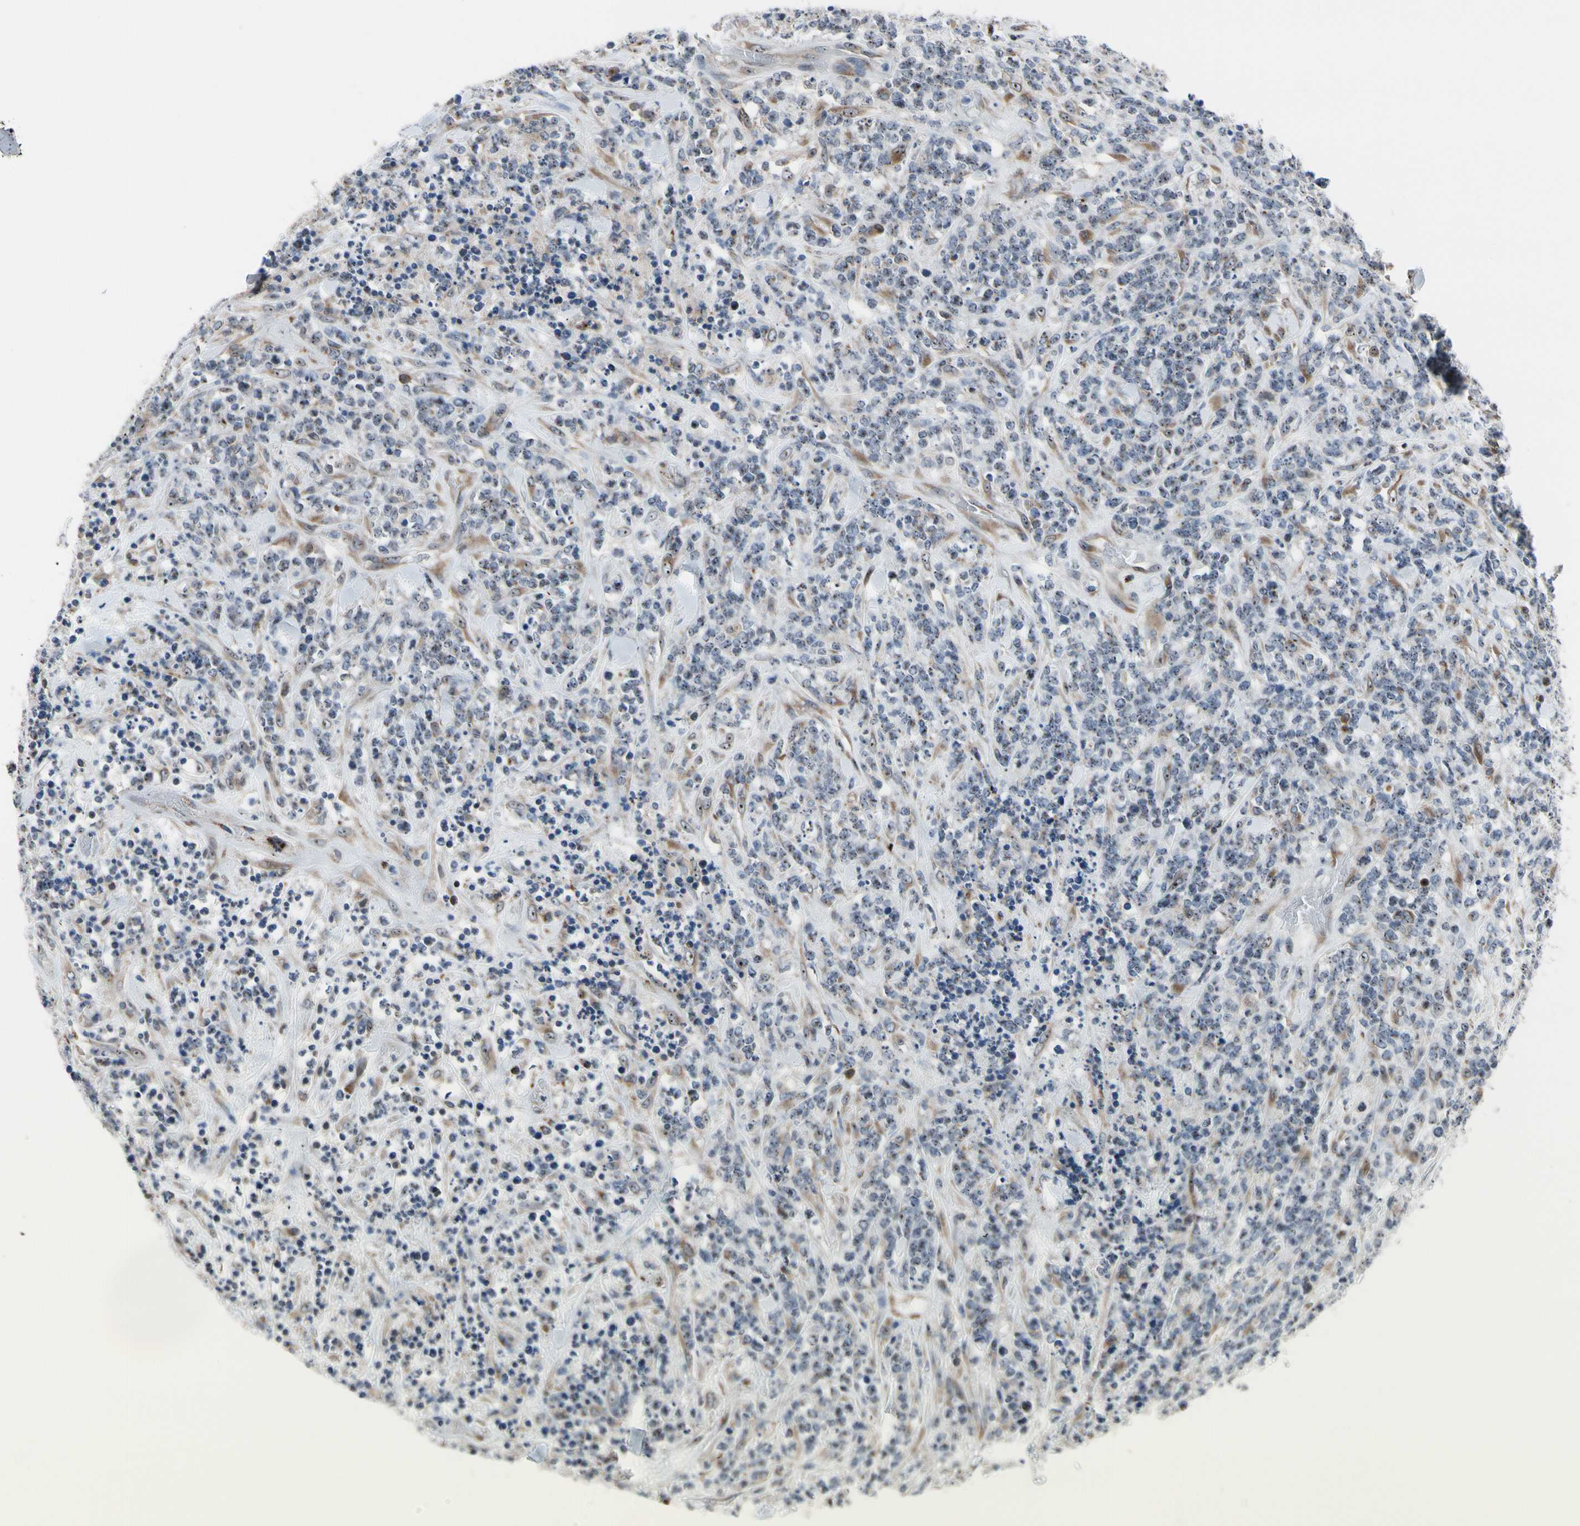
{"staining": {"intensity": "negative", "quantity": "none", "location": "none"}, "tissue": "lymphoma", "cell_type": "Tumor cells", "image_type": "cancer", "snomed": [{"axis": "morphology", "description": "Malignant lymphoma, non-Hodgkin's type, High grade"}, {"axis": "topography", "description": "Soft tissue"}], "caption": "High power microscopy micrograph of an immunohistochemistry (IHC) image of malignant lymphoma, non-Hodgkin's type (high-grade), revealing no significant positivity in tumor cells.", "gene": "TMED7", "patient": {"sex": "male", "age": 18}}